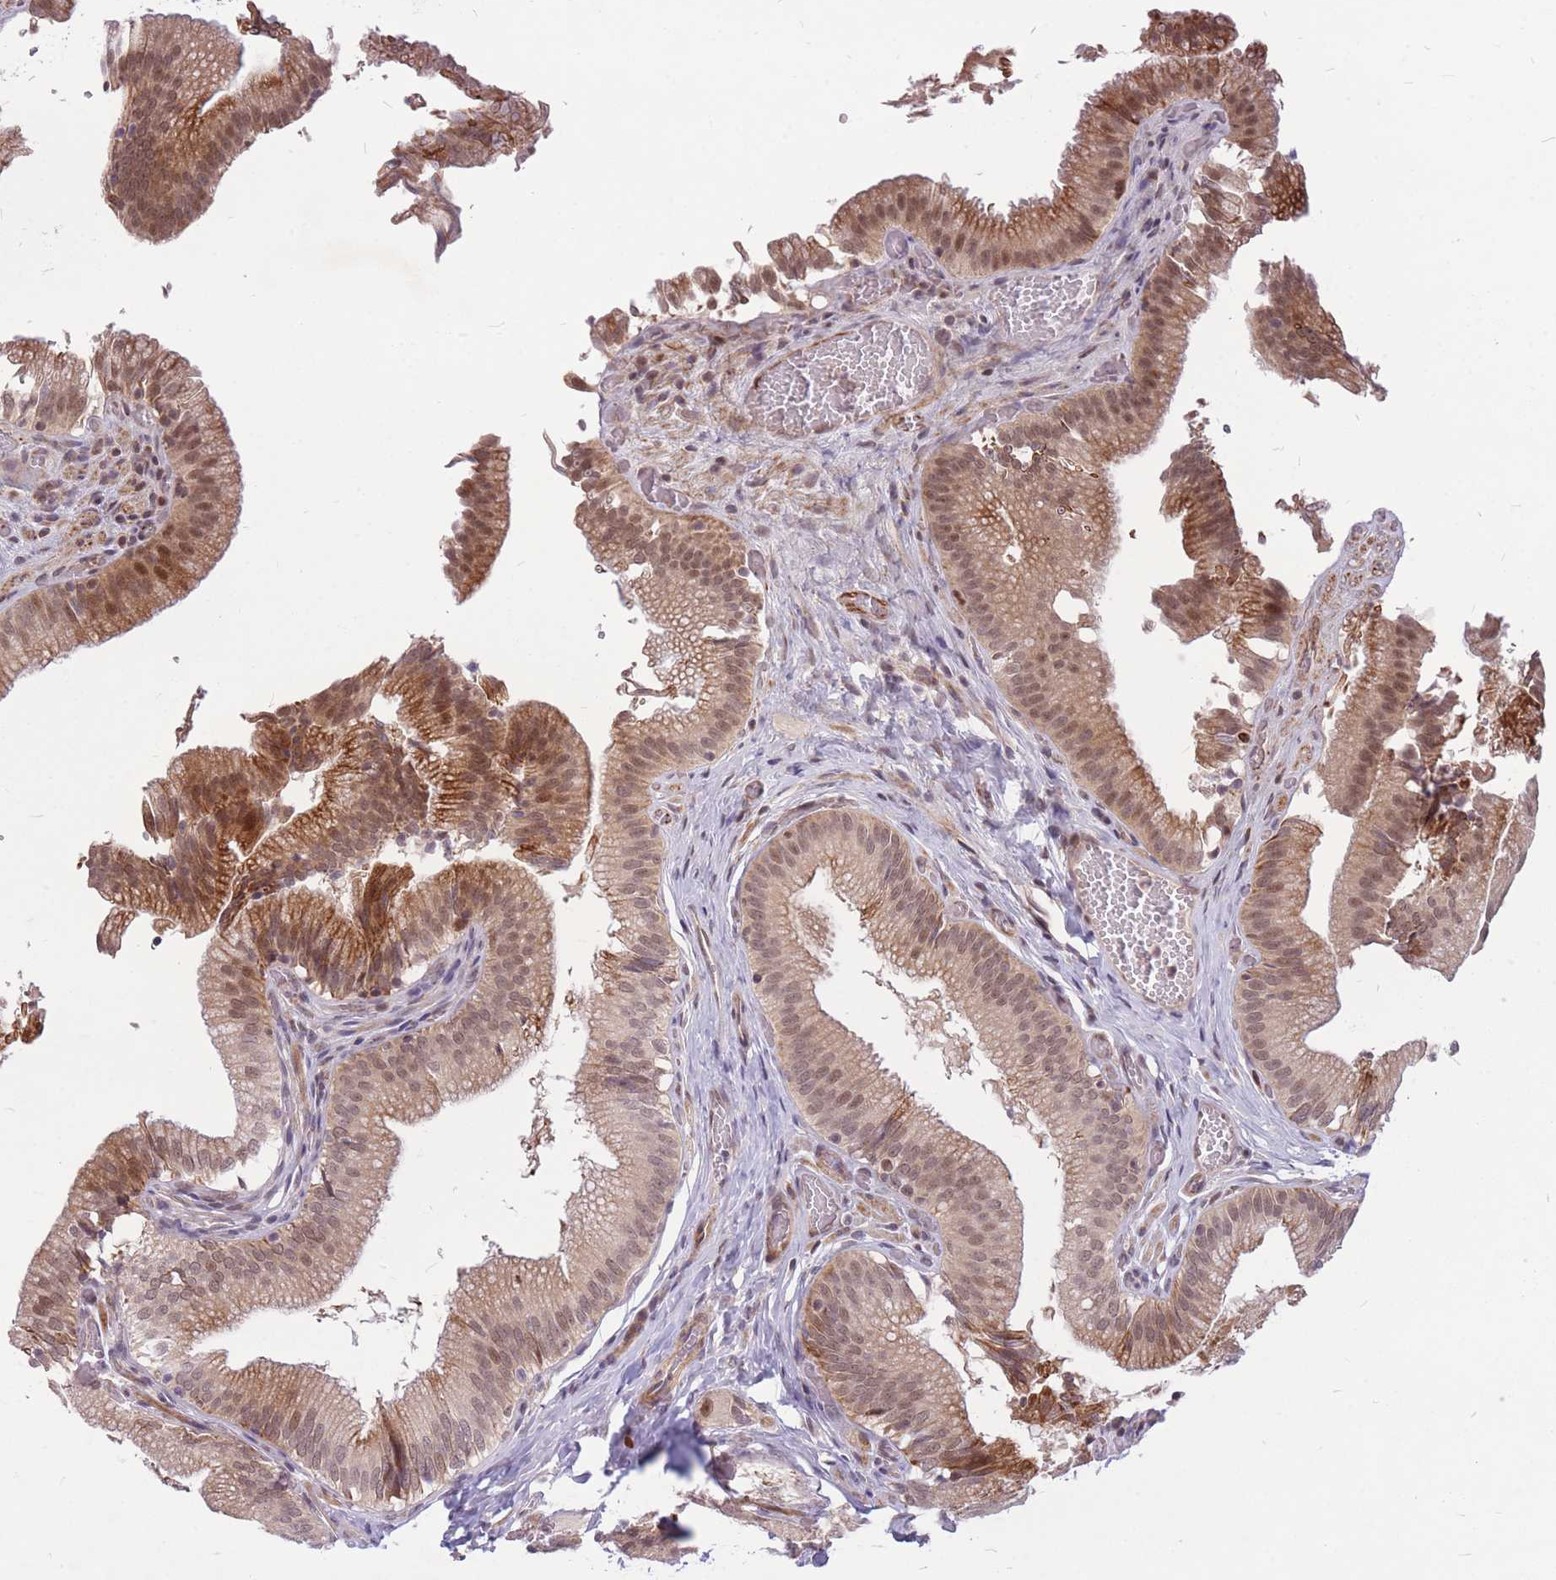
{"staining": {"intensity": "moderate", "quantity": ">75%", "location": "cytoplasmic/membranous,nuclear"}, "tissue": "gallbladder", "cell_type": "Glandular cells", "image_type": "normal", "snomed": [{"axis": "morphology", "description": "Normal tissue, NOS"}, {"axis": "topography", "description": "Gallbladder"}, {"axis": "topography", "description": "Peripheral nerve tissue"}], "caption": "Normal gallbladder was stained to show a protein in brown. There is medium levels of moderate cytoplasmic/membranous,nuclear positivity in approximately >75% of glandular cells. The staining was performed using DAB (3,3'-diaminobenzidine), with brown indicating positive protein expression. Nuclei are stained blue with hematoxylin.", "gene": "ERCC2", "patient": {"sex": "male", "age": 17}}